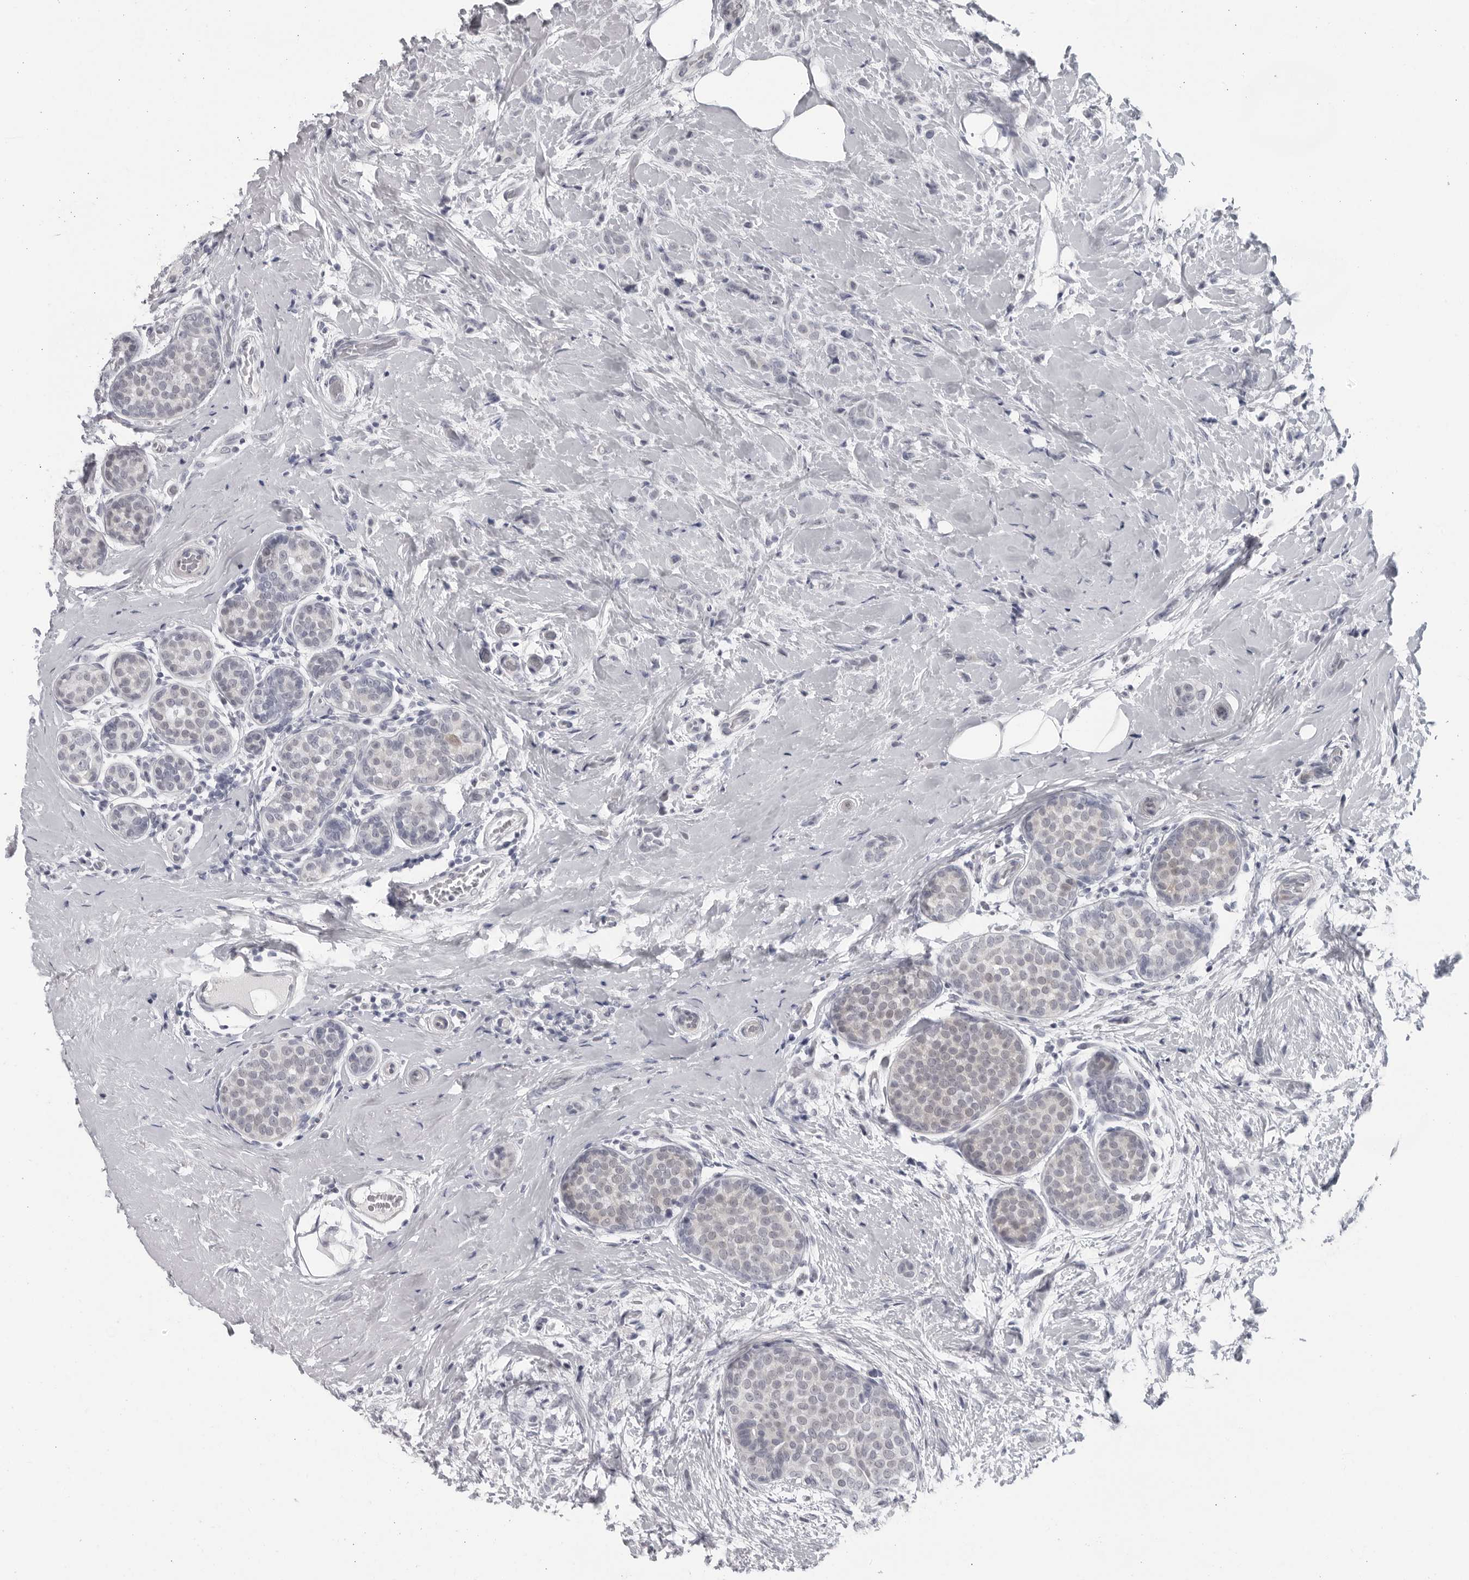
{"staining": {"intensity": "negative", "quantity": "none", "location": "none"}, "tissue": "breast cancer", "cell_type": "Tumor cells", "image_type": "cancer", "snomed": [{"axis": "morphology", "description": "Lobular carcinoma, in situ"}, {"axis": "morphology", "description": "Lobular carcinoma"}, {"axis": "topography", "description": "Breast"}], "caption": "Breast lobular carcinoma was stained to show a protein in brown. There is no significant staining in tumor cells.", "gene": "OPLAH", "patient": {"sex": "female", "age": 41}}